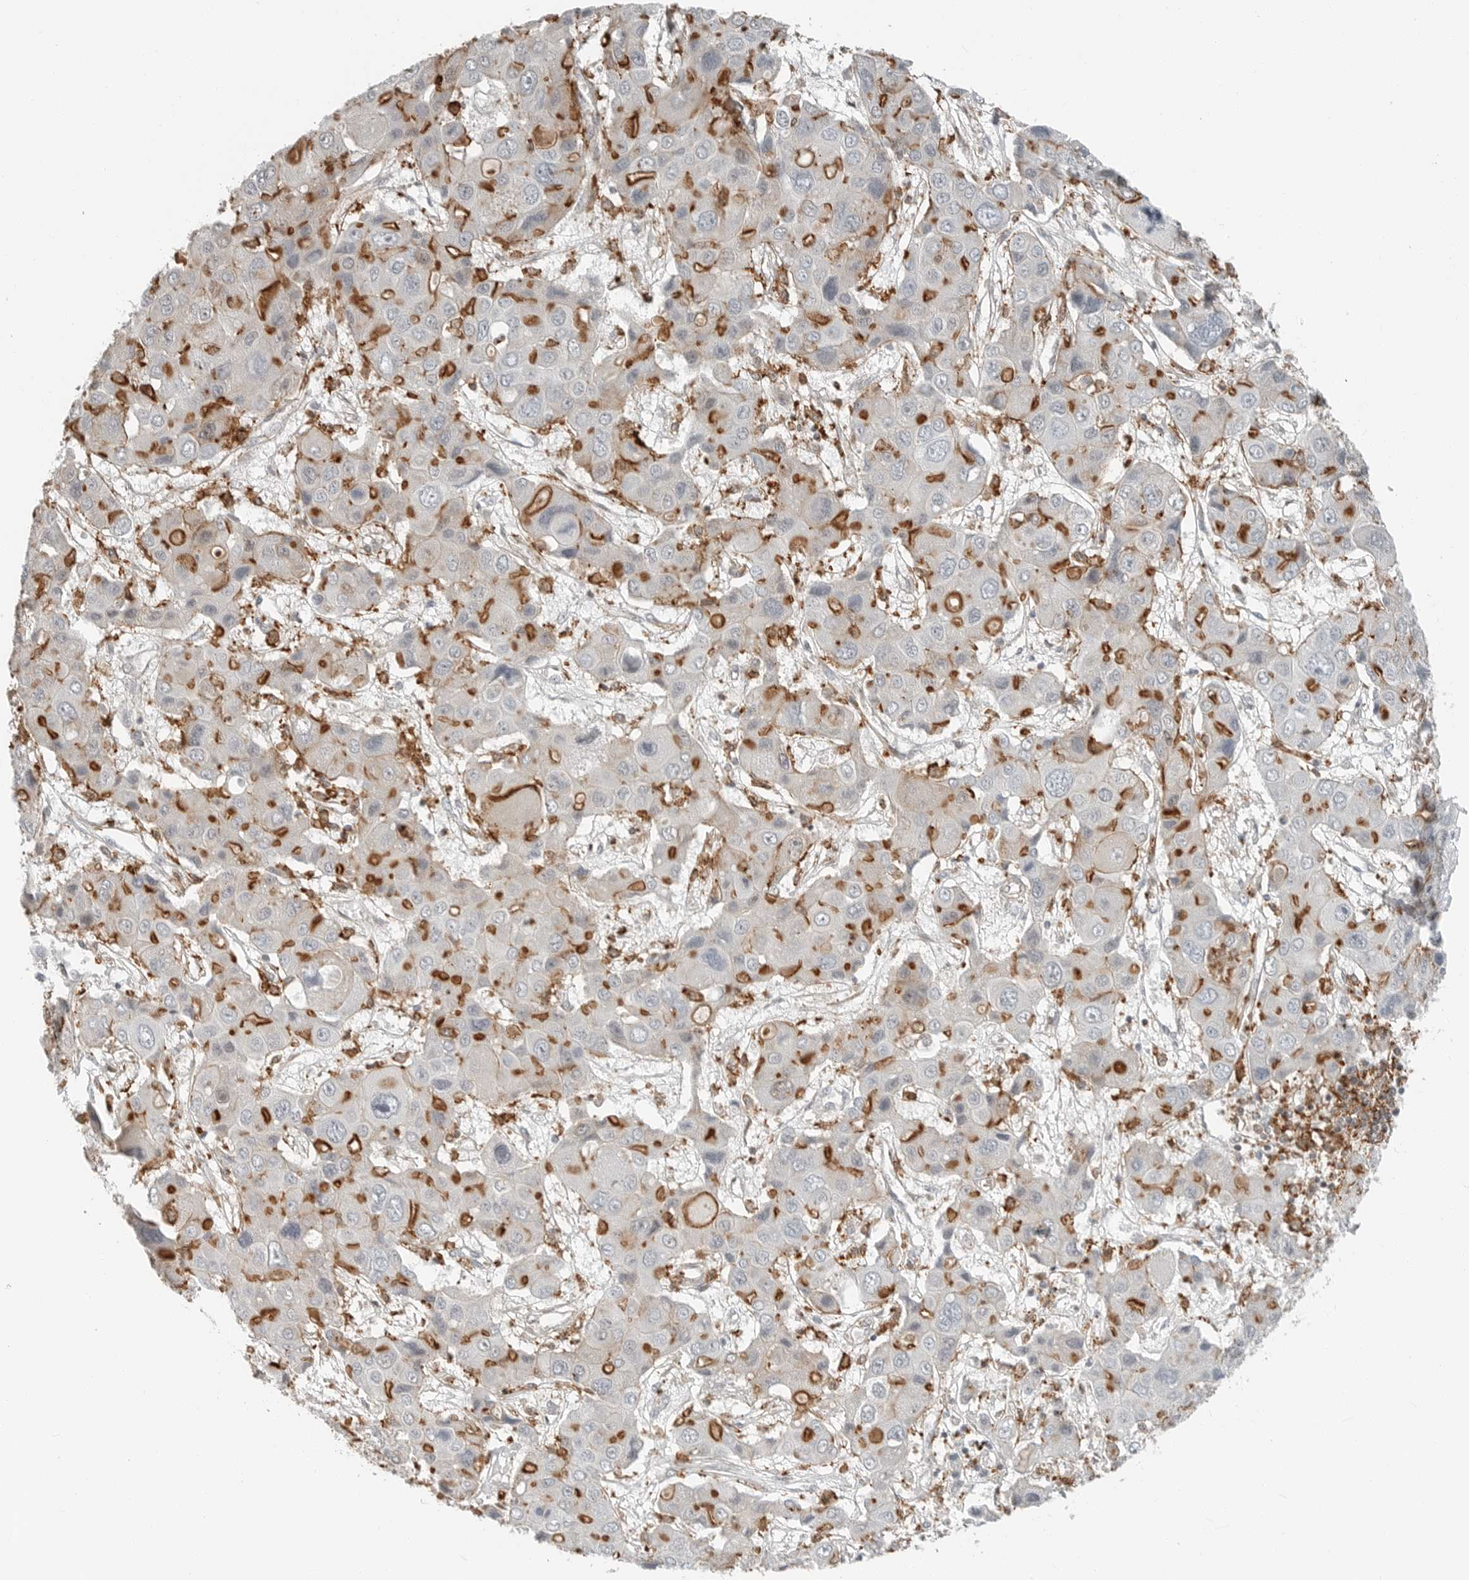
{"staining": {"intensity": "strong", "quantity": "25%-75%", "location": "cytoplasmic/membranous"}, "tissue": "liver cancer", "cell_type": "Tumor cells", "image_type": "cancer", "snomed": [{"axis": "morphology", "description": "Cholangiocarcinoma"}, {"axis": "topography", "description": "Liver"}], "caption": "Cholangiocarcinoma (liver) stained with IHC shows strong cytoplasmic/membranous staining in about 25%-75% of tumor cells.", "gene": "LEFTY2", "patient": {"sex": "male", "age": 67}}